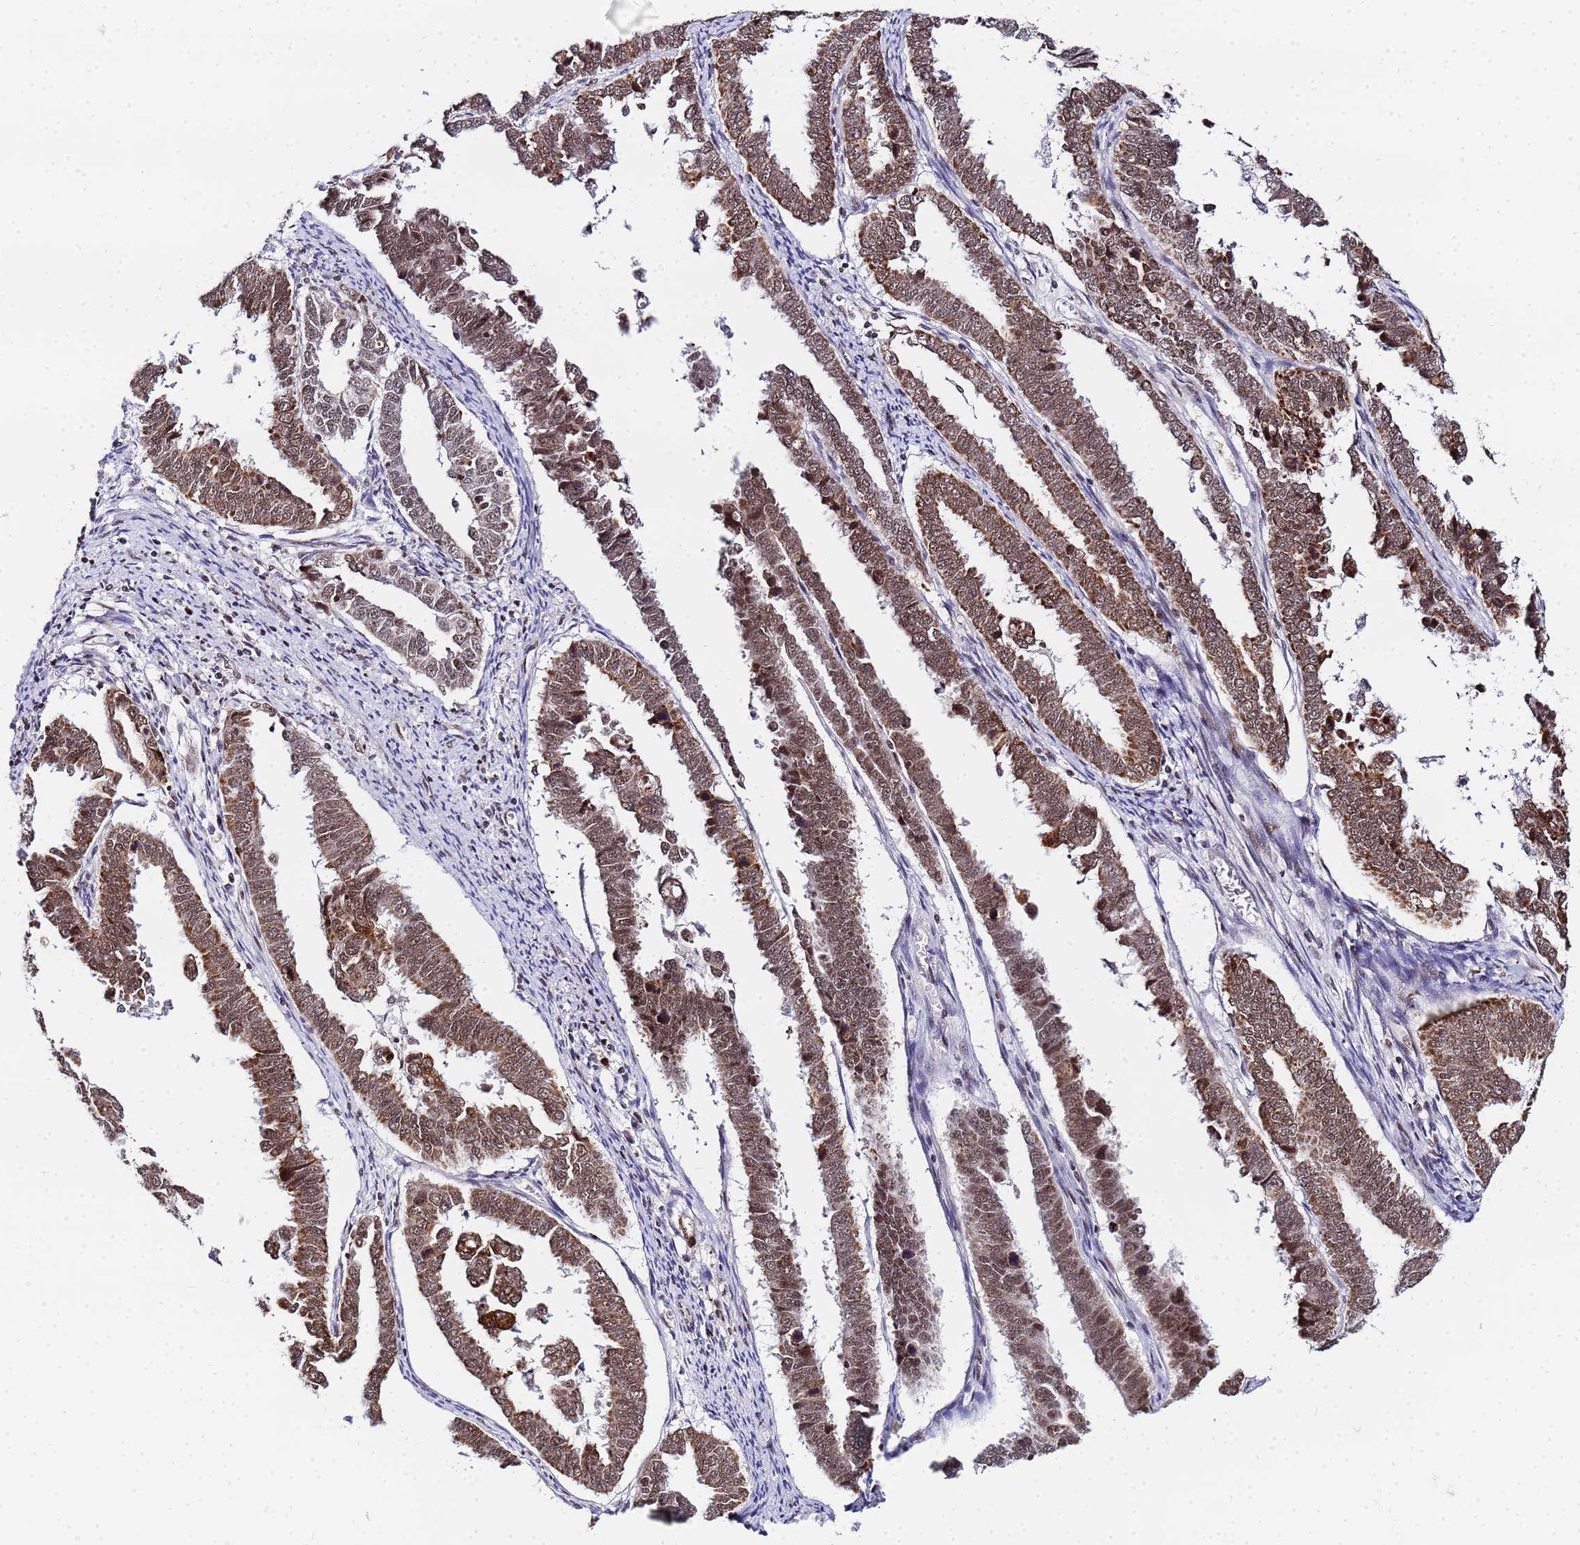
{"staining": {"intensity": "moderate", "quantity": ">75%", "location": "cytoplasmic/membranous,nuclear"}, "tissue": "endometrial cancer", "cell_type": "Tumor cells", "image_type": "cancer", "snomed": [{"axis": "morphology", "description": "Adenocarcinoma, NOS"}, {"axis": "topography", "description": "Endometrium"}], "caption": "Tumor cells exhibit moderate cytoplasmic/membranous and nuclear positivity in approximately >75% of cells in endometrial adenocarcinoma.", "gene": "CKMT1A", "patient": {"sex": "female", "age": 75}}